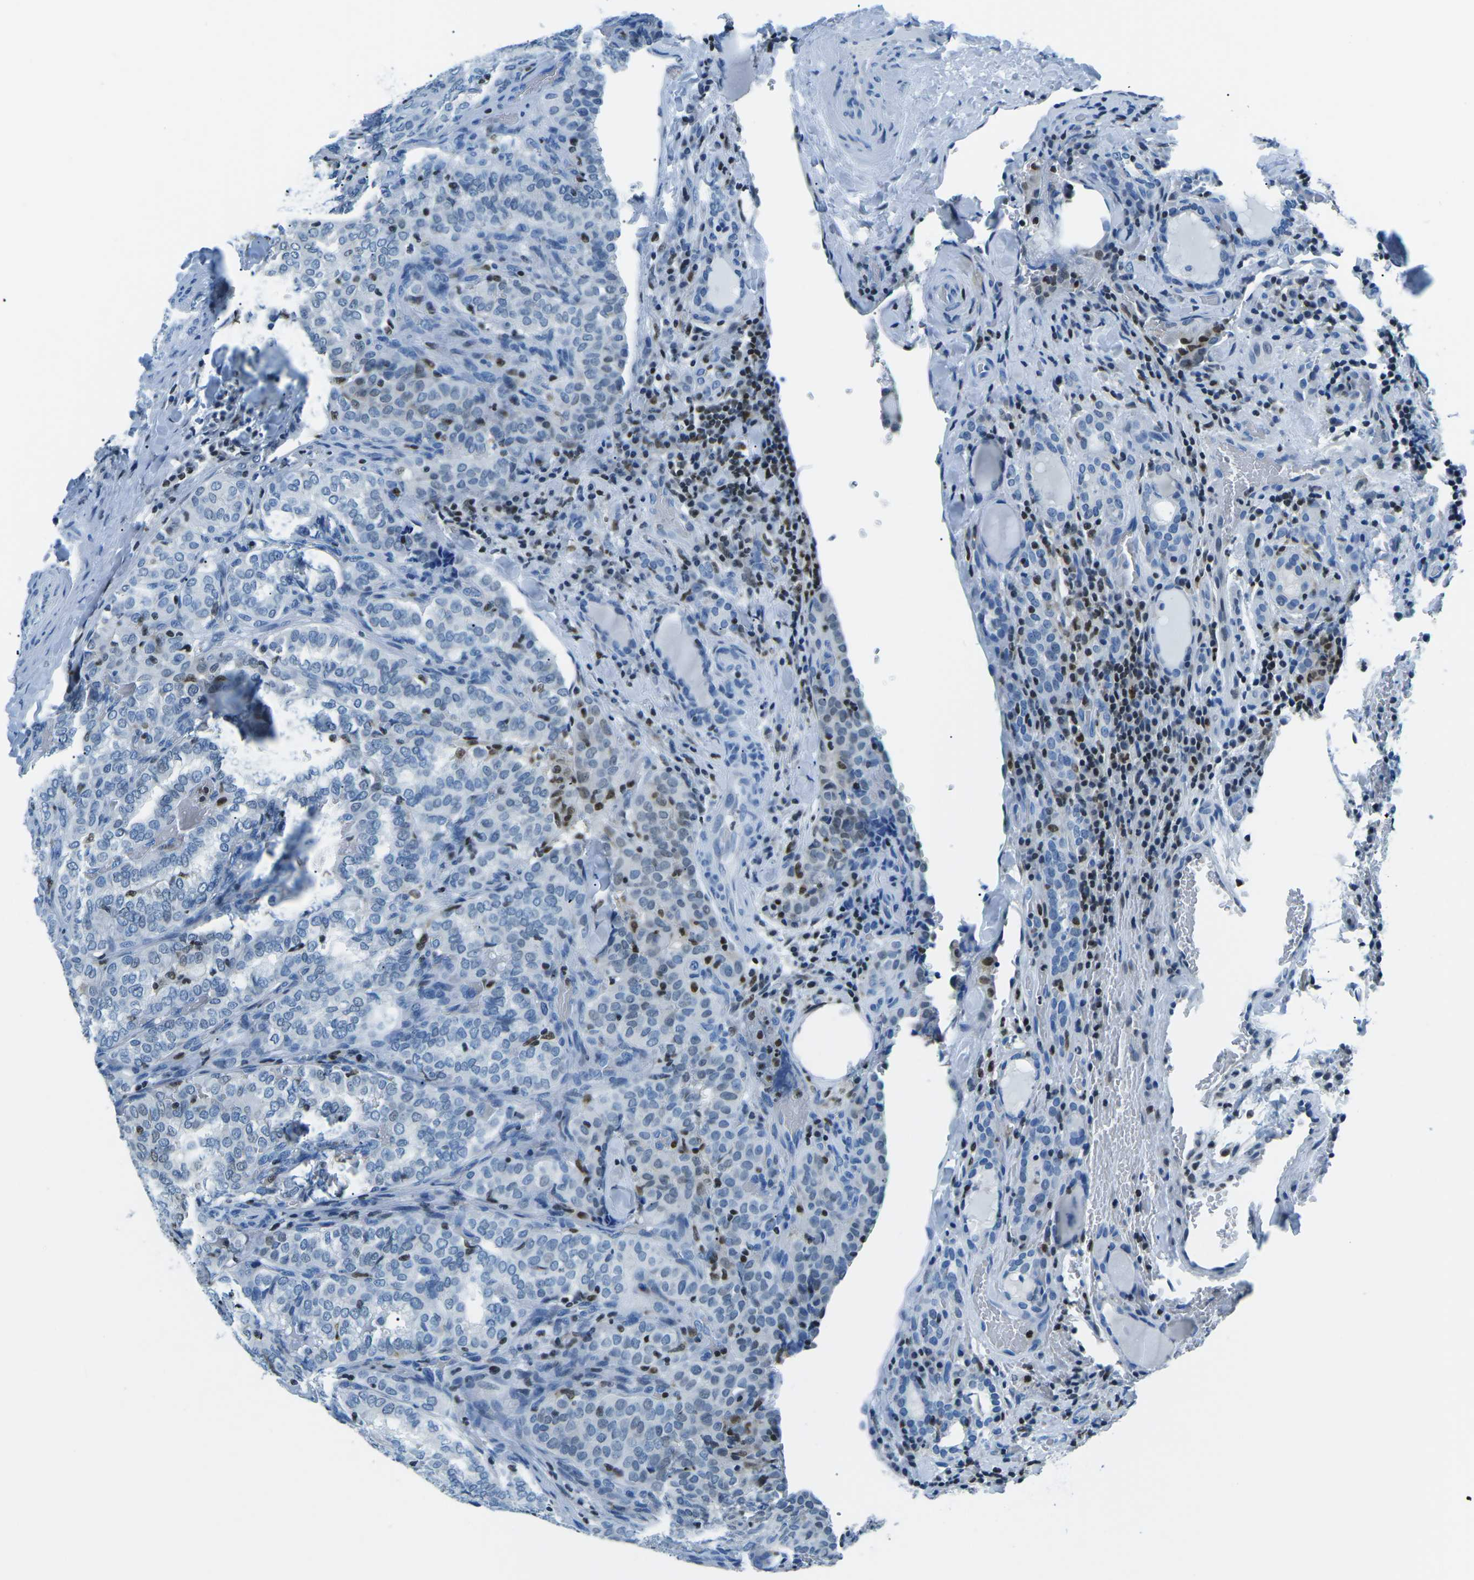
{"staining": {"intensity": "weak", "quantity": "<25%", "location": "nuclear"}, "tissue": "thyroid cancer", "cell_type": "Tumor cells", "image_type": "cancer", "snomed": [{"axis": "morphology", "description": "Normal tissue, NOS"}, {"axis": "morphology", "description": "Papillary adenocarcinoma, NOS"}, {"axis": "topography", "description": "Thyroid gland"}], "caption": "A high-resolution micrograph shows immunohistochemistry (IHC) staining of thyroid cancer, which demonstrates no significant staining in tumor cells.", "gene": "CELF2", "patient": {"sex": "female", "age": 30}}